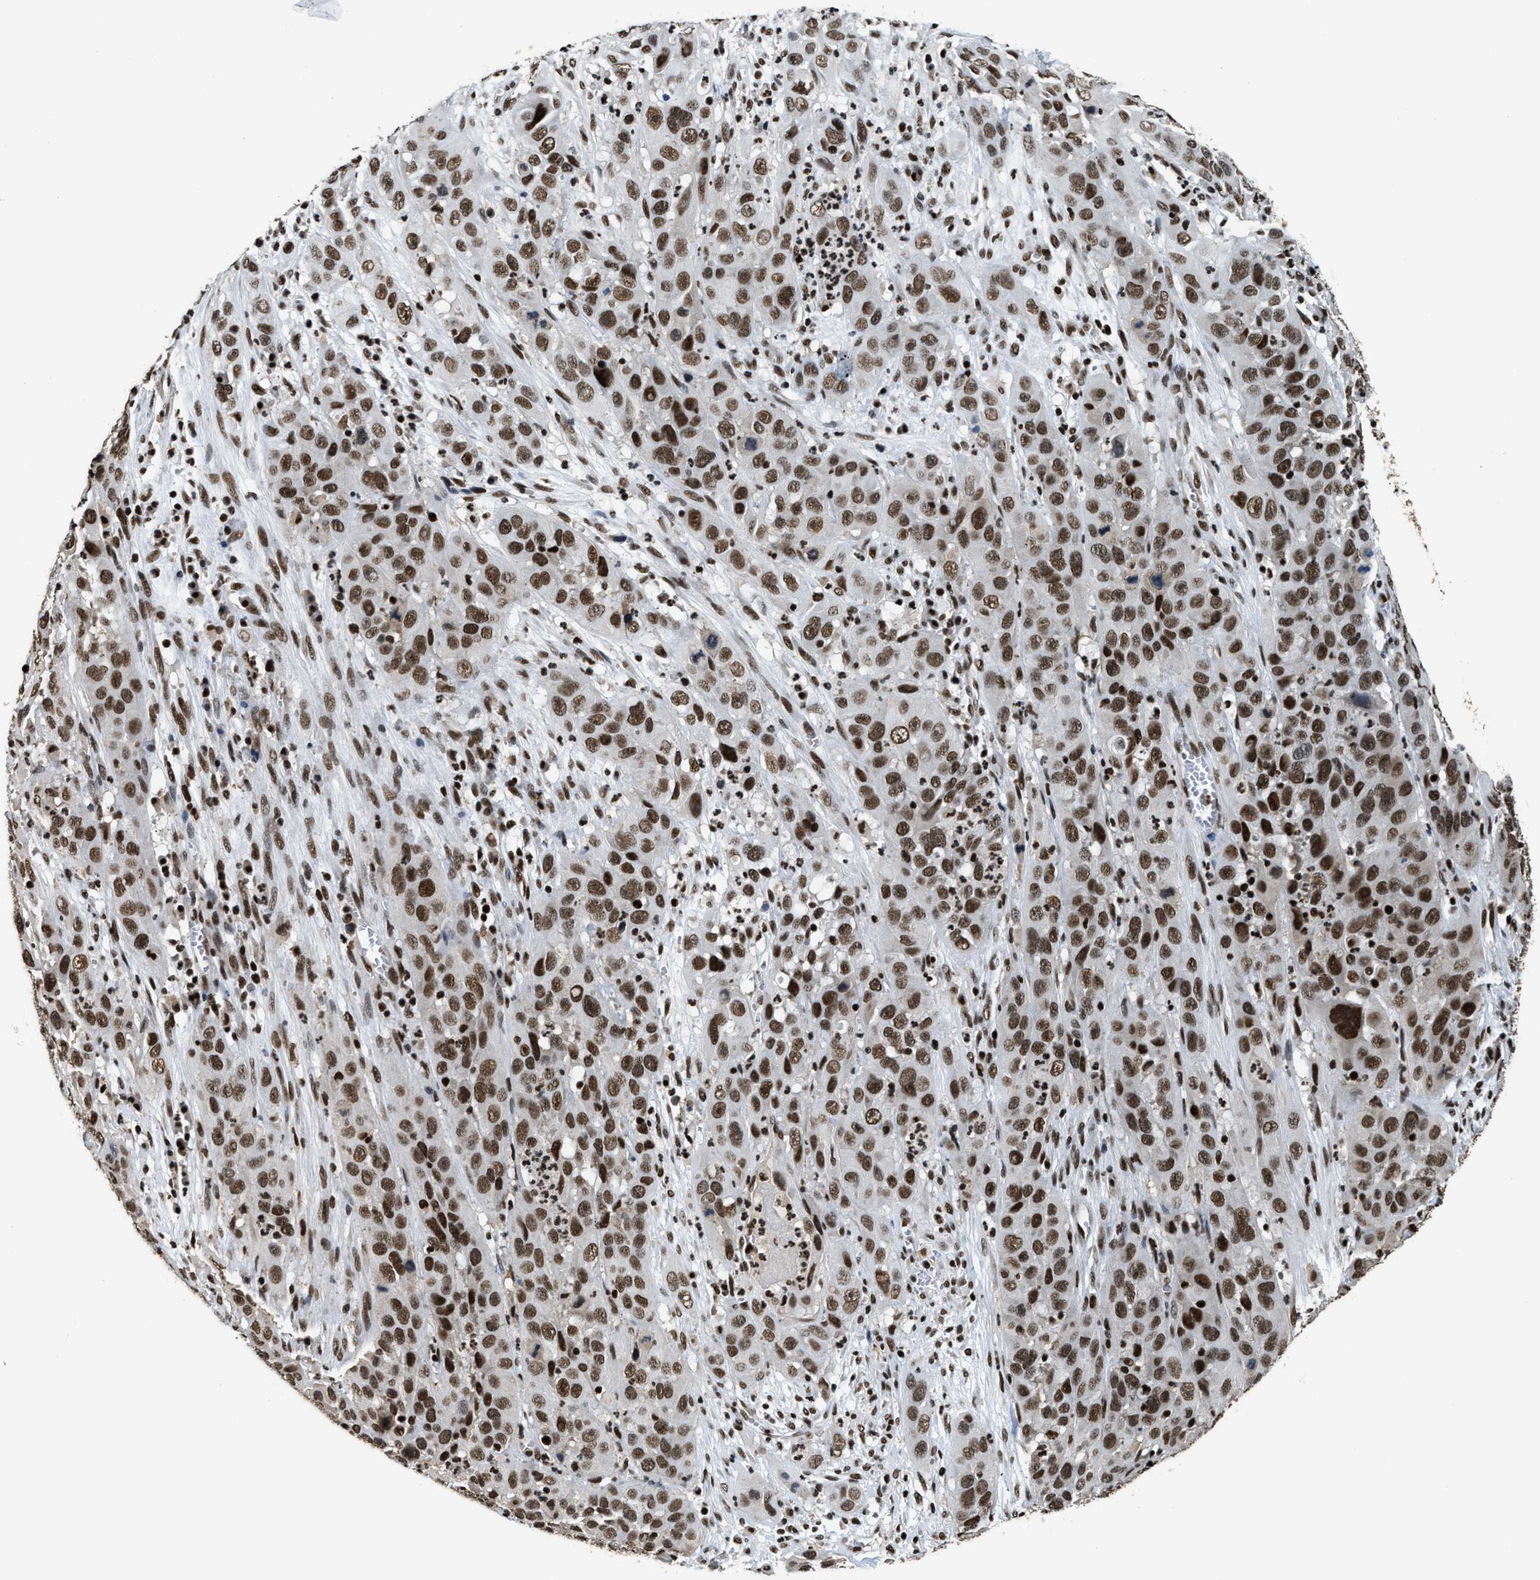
{"staining": {"intensity": "moderate", "quantity": ">75%", "location": "nuclear"}, "tissue": "cervical cancer", "cell_type": "Tumor cells", "image_type": "cancer", "snomed": [{"axis": "morphology", "description": "Squamous cell carcinoma, NOS"}, {"axis": "topography", "description": "Cervix"}], "caption": "Cervical cancer (squamous cell carcinoma) stained with a protein marker exhibits moderate staining in tumor cells.", "gene": "RAD21", "patient": {"sex": "female", "age": 32}}